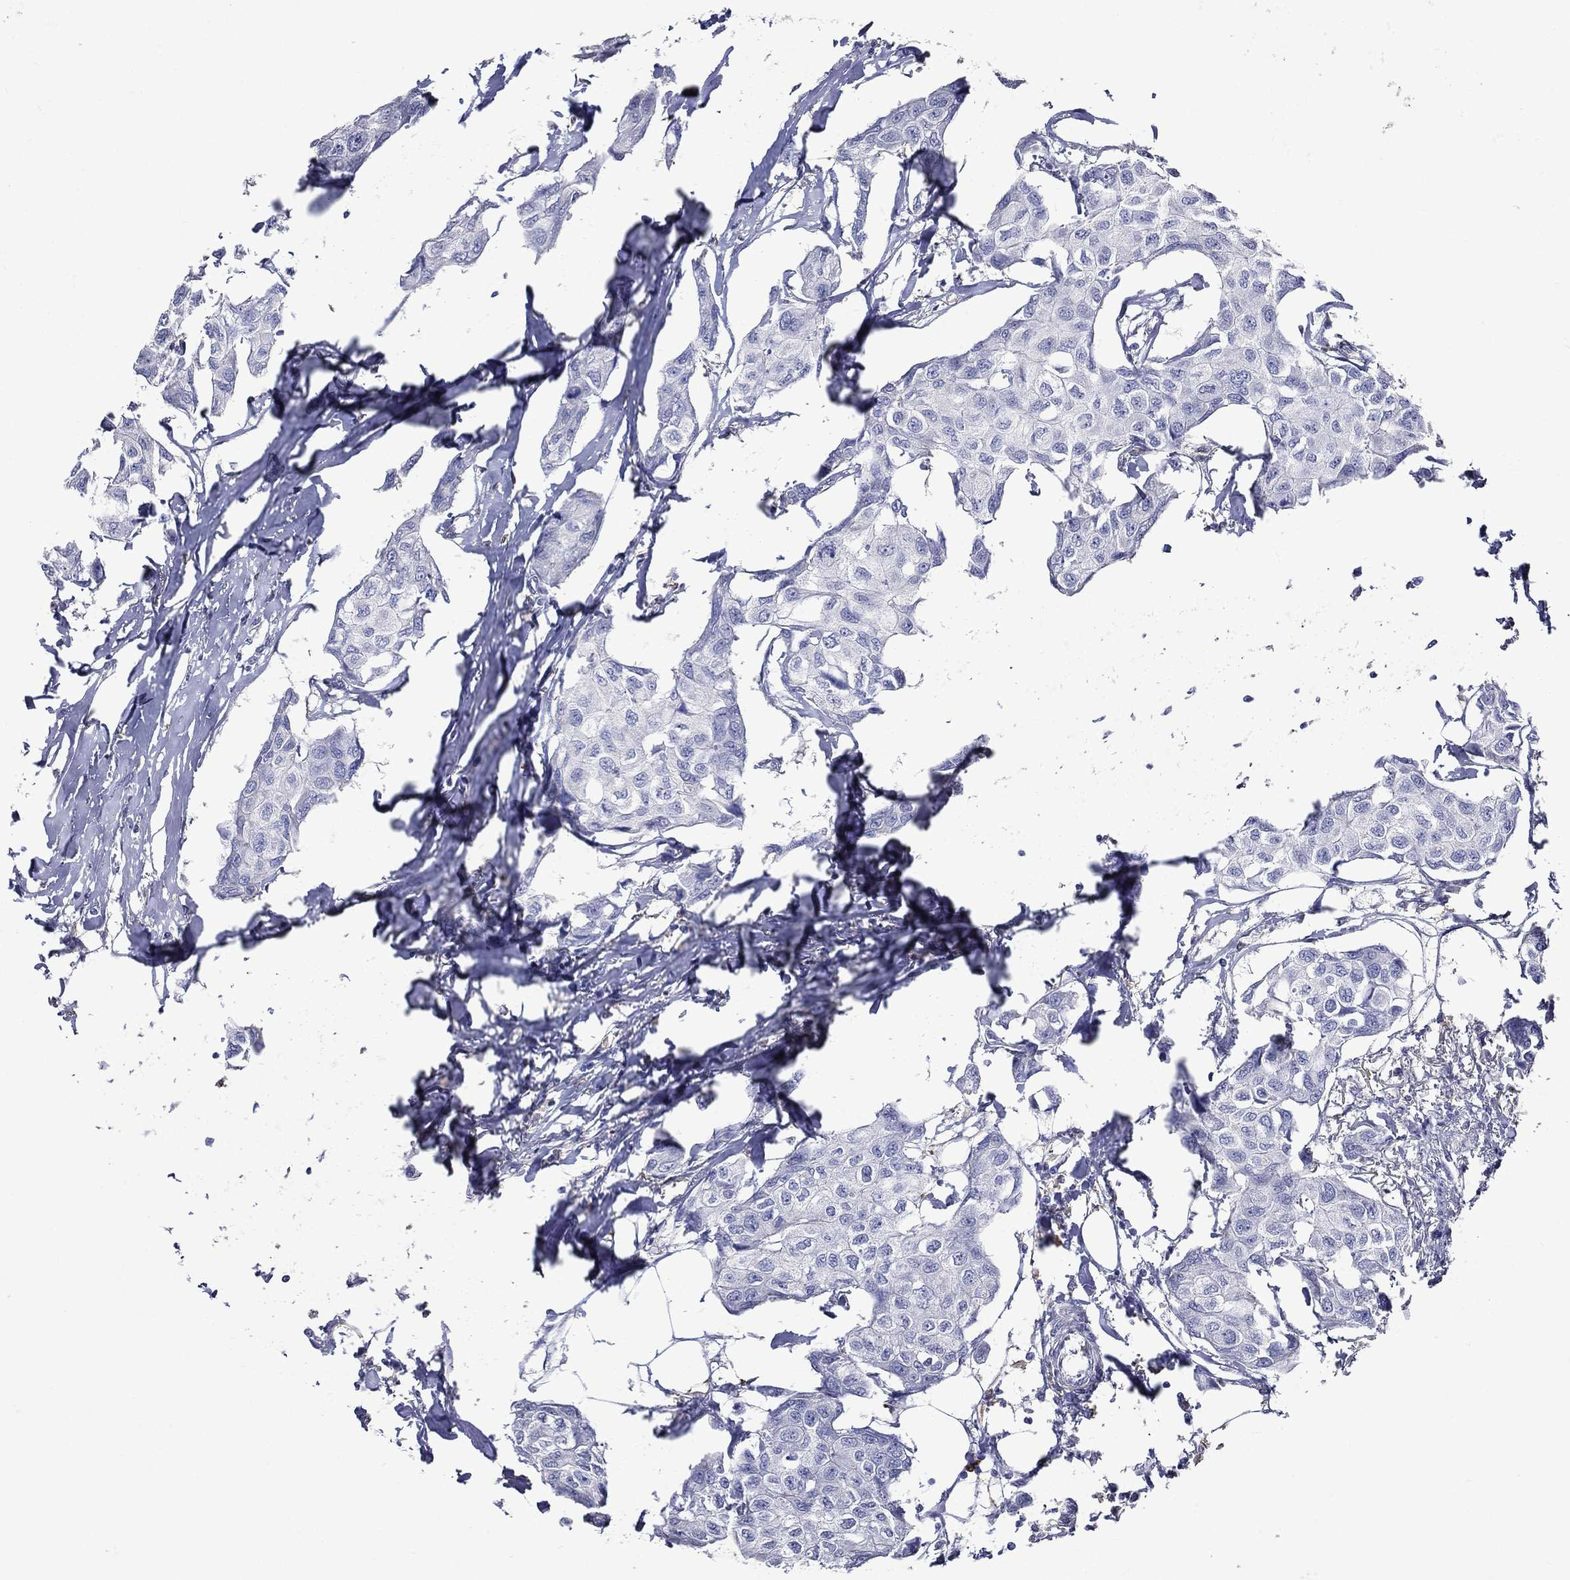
{"staining": {"intensity": "negative", "quantity": "none", "location": "none"}, "tissue": "breast cancer", "cell_type": "Tumor cells", "image_type": "cancer", "snomed": [{"axis": "morphology", "description": "Duct carcinoma"}, {"axis": "topography", "description": "Breast"}], "caption": "Immunohistochemistry of breast invasive ductal carcinoma displays no expression in tumor cells.", "gene": "GPR171", "patient": {"sex": "female", "age": 80}}